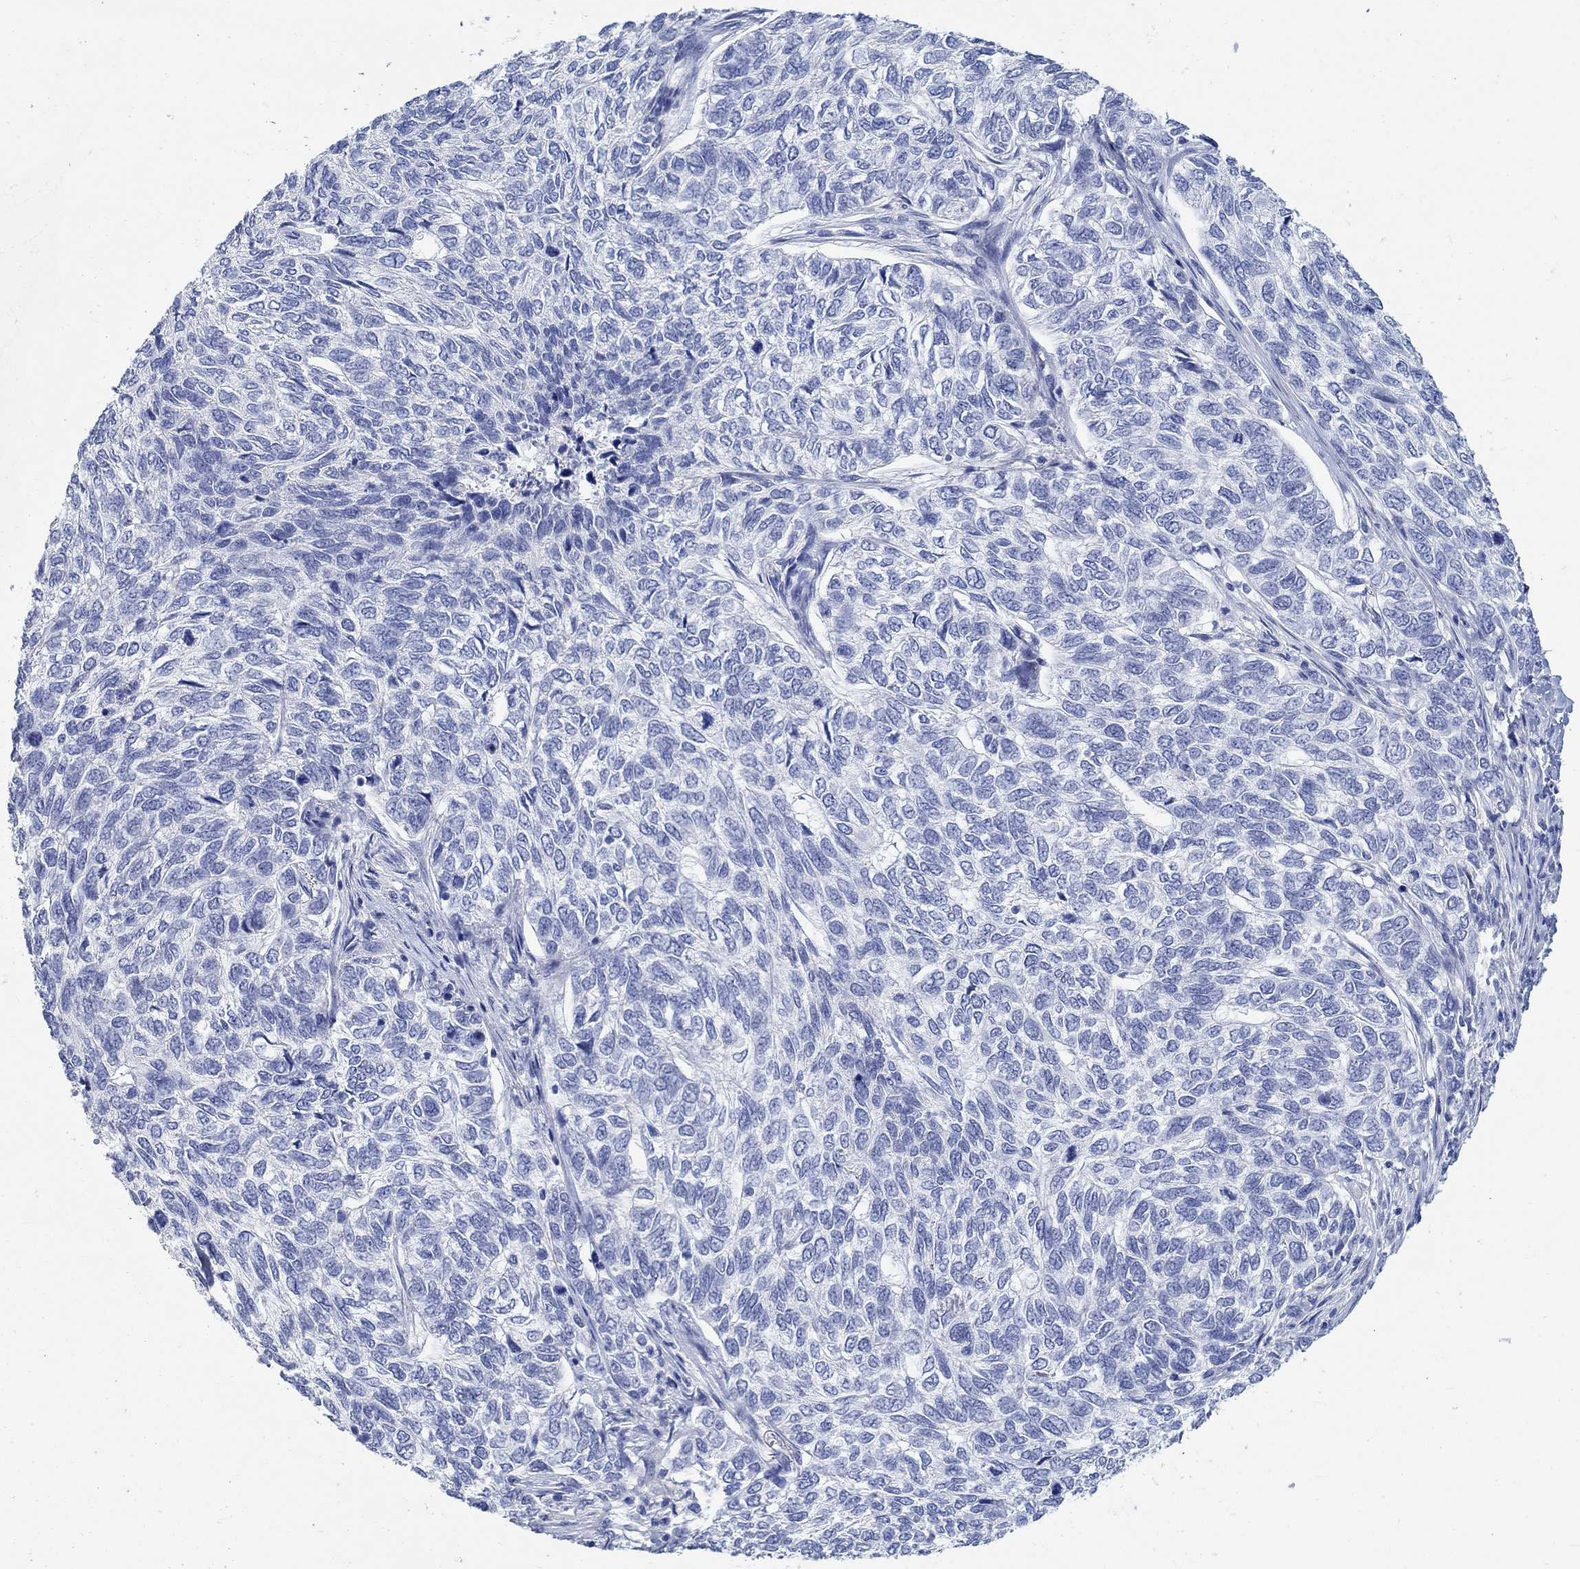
{"staining": {"intensity": "negative", "quantity": "none", "location": "none"}, "tissue": "skin cancer", "cell_type": "Tumor cells", "image_type": "cancer", "snomed": [{"axis": "morphology", "description": "Basal cell carcinoma"}, {"axis": "topography", "description": "Skin"}], "caption": "This histopathology image is of skin cancer stained with immunohistochemistry (IHC) to label a protein in brown with the nuclei are counter-stained blue. There is no expression in tumor cells.", "gene": "GRIA3", "patient": {"sex": "female", "age": 65}}